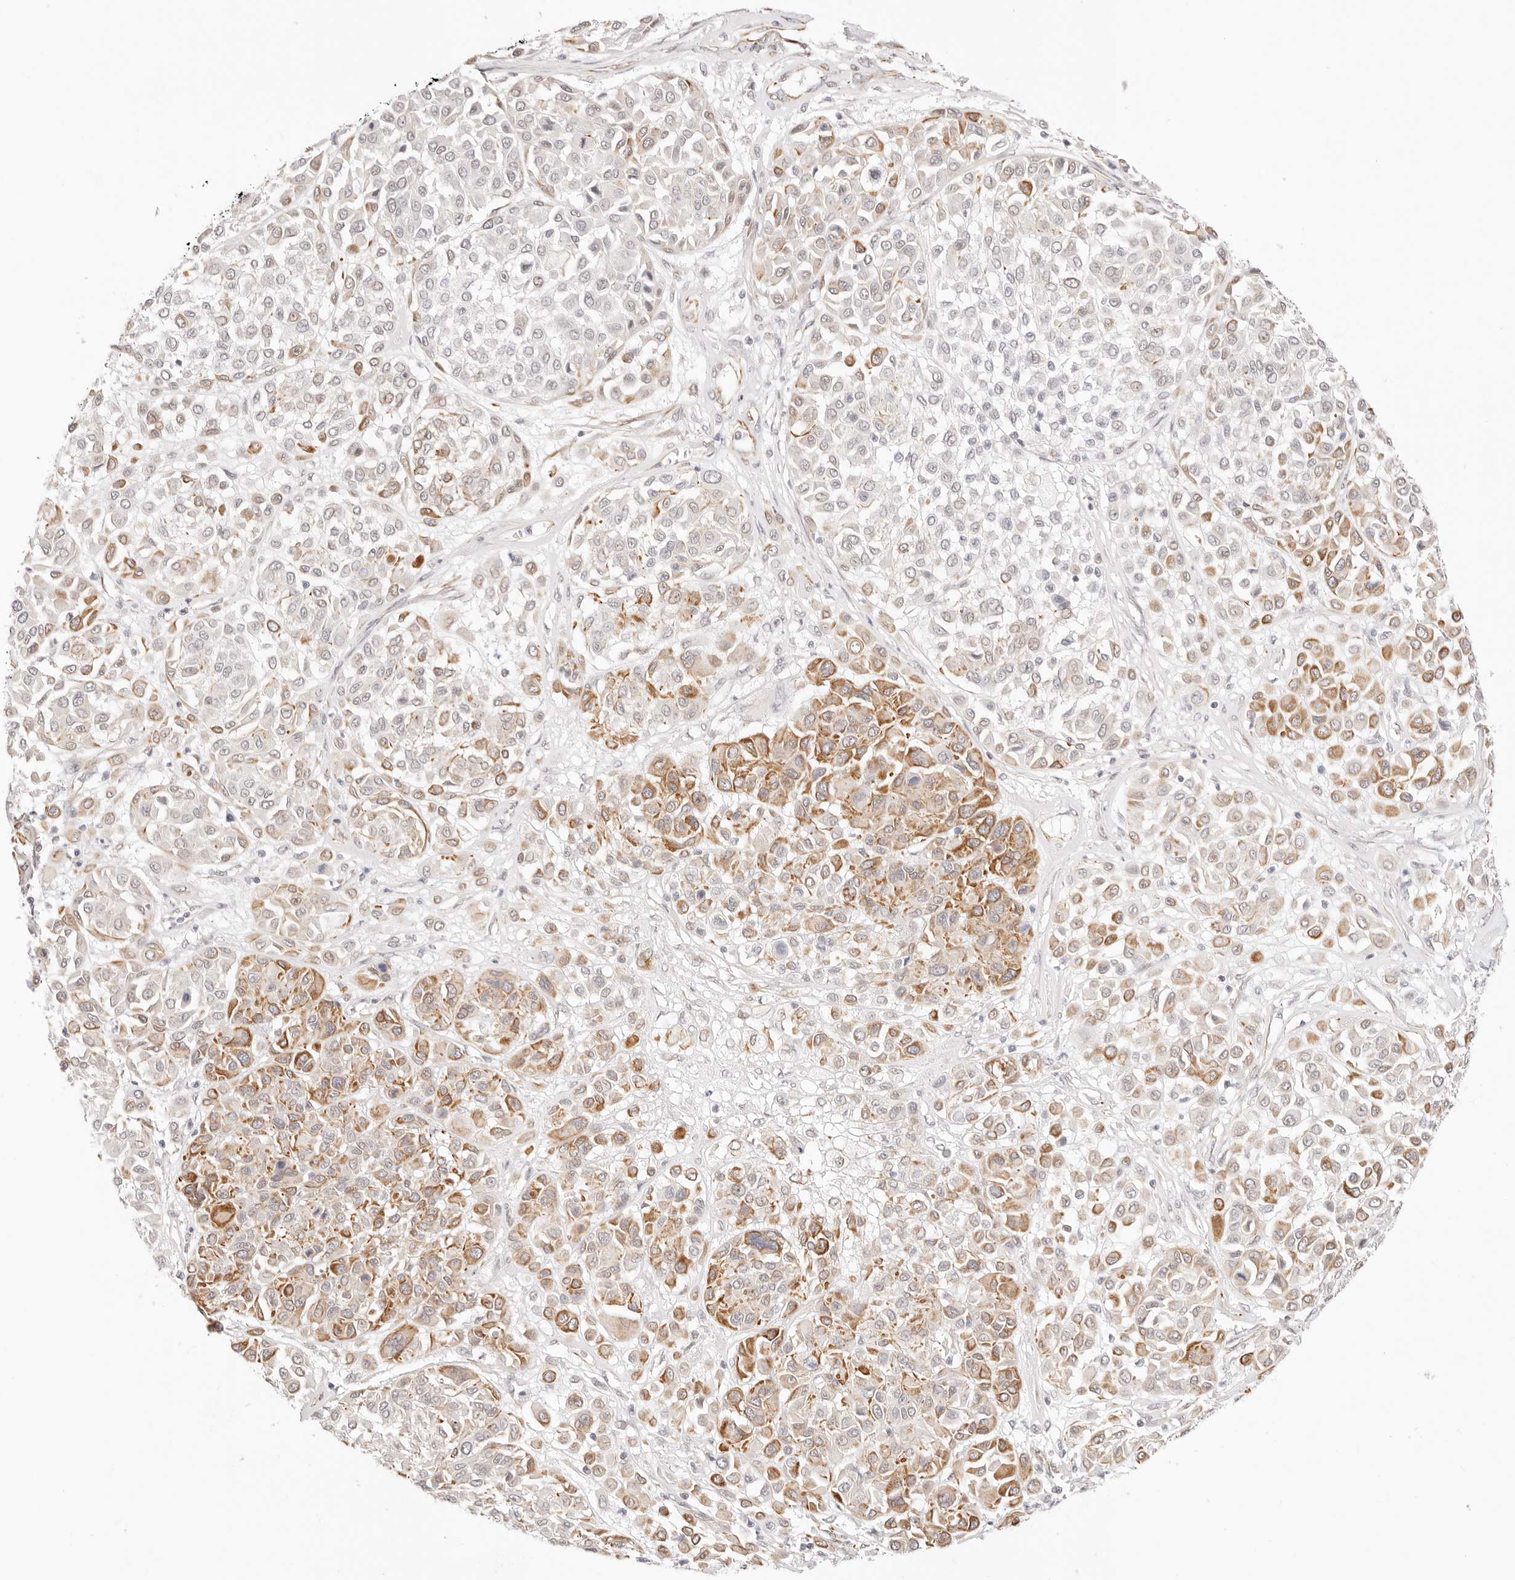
{"staining": {"intensity": "moderate", "quantity": "25%-75%", "location": "cytoplasmic/membranous"}, "tissue": "melanoma", "cell_type": "Tumor cells", "image_type": "cancer", "snomed": [{"axis": "morphology", "description": "Malignant melanoma, Metastatic site"}, {"axis": "topography", "description": "Soft tissue"}], "caption": "Brown immunohistochemical staining in malignant melanoma (metastatic site) demonstrates moderate cytoplasmic/membranous staining in about 25%-75% of tumor cells.", "gene": "ZC3H11A", "patient": {"sex": "male", "age": 41}}